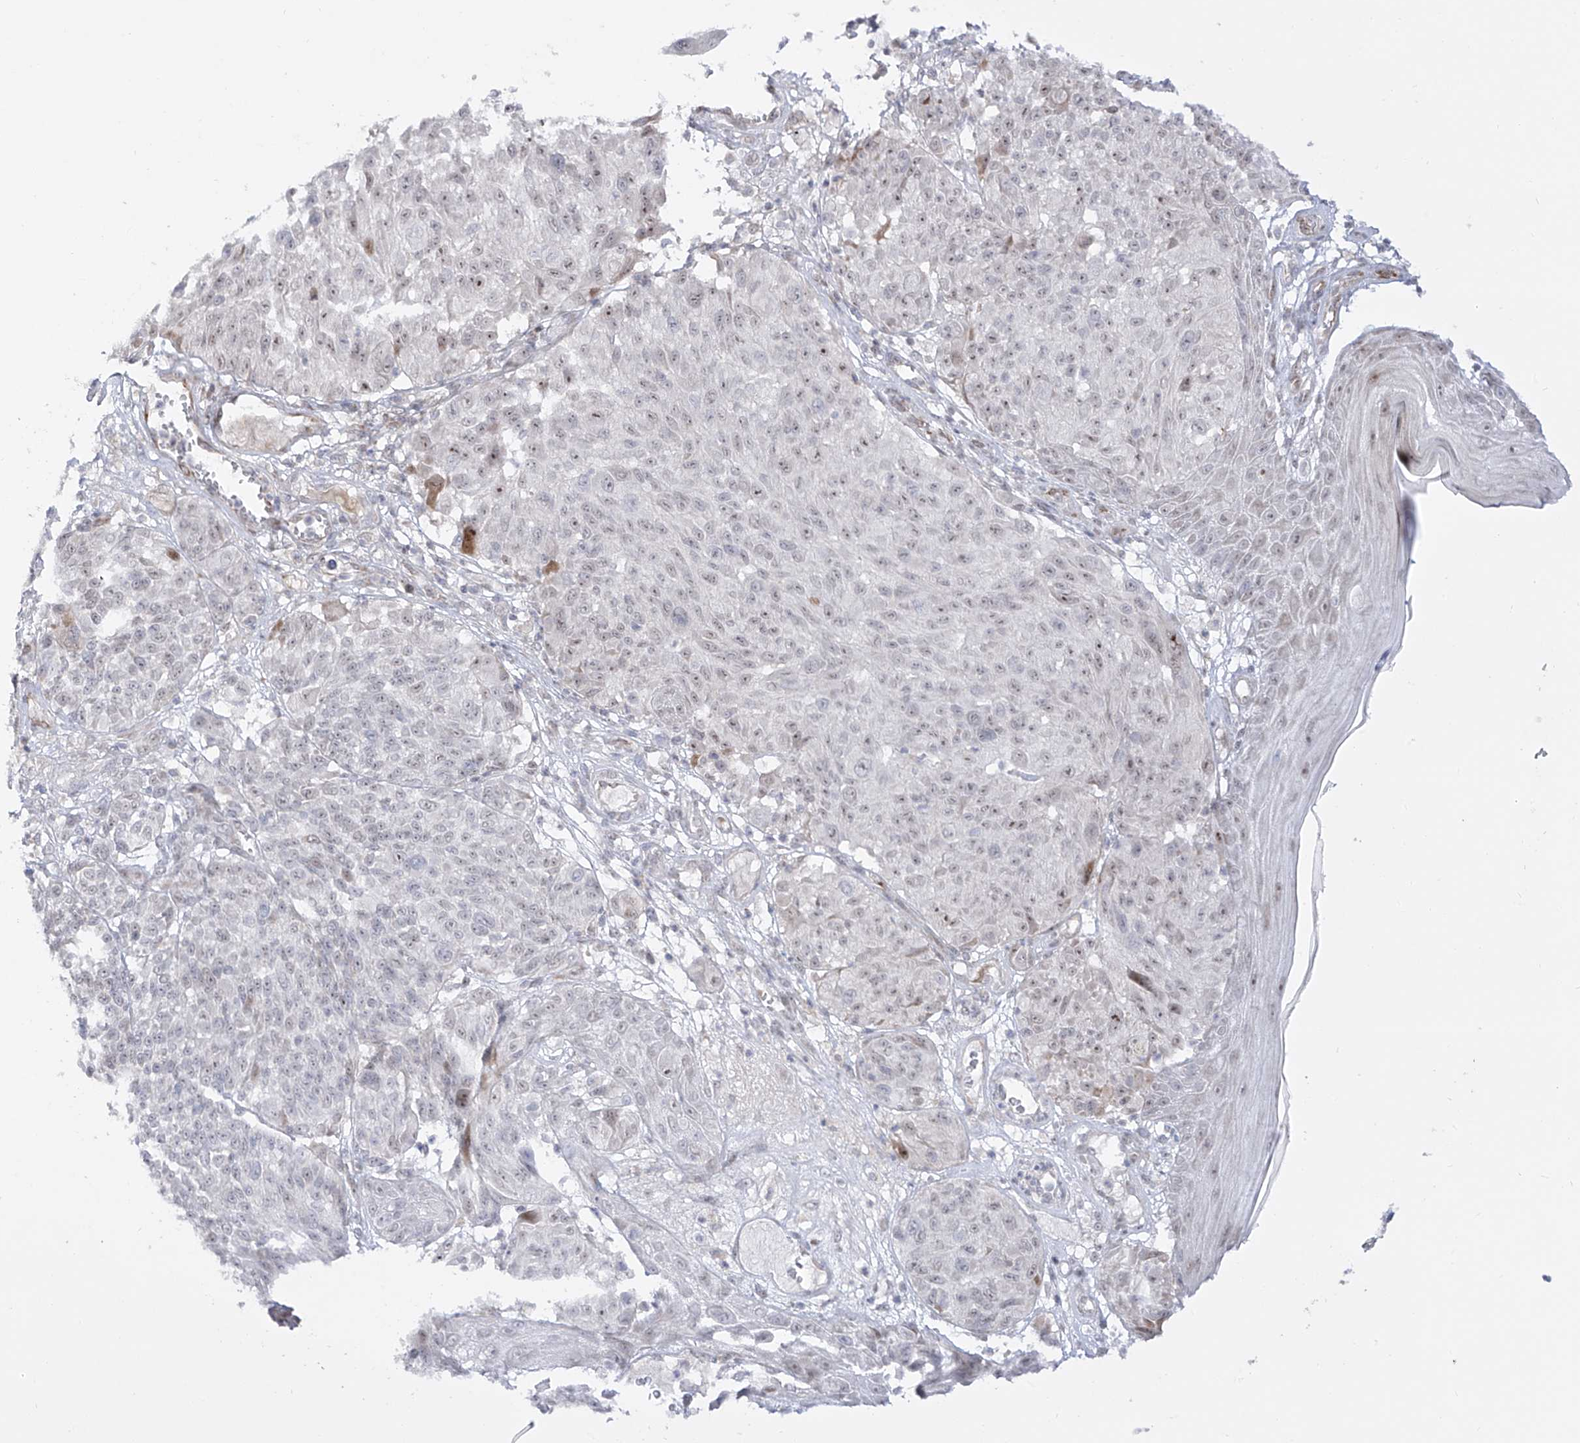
{"staining": {"intensity": "moderate", "quantity": "<25%", "location": "nuclear"}, "tissue": "melanoma", "cell_type": "Tumor cells", "image_type": "cancer", "snomed": [{"axis": "morphology", "description": "Malignant melanoma, NOS"}, {"axis": "topography", "description": "Skin"}], "caption": "This image reveals immunohistochemistry staining of human malignant melanoma, with low moderate nuclear expression in approximately <25% of tumor cells.", "gene": "ZNF180", "patient": {"sex": "male", "age": 83}}